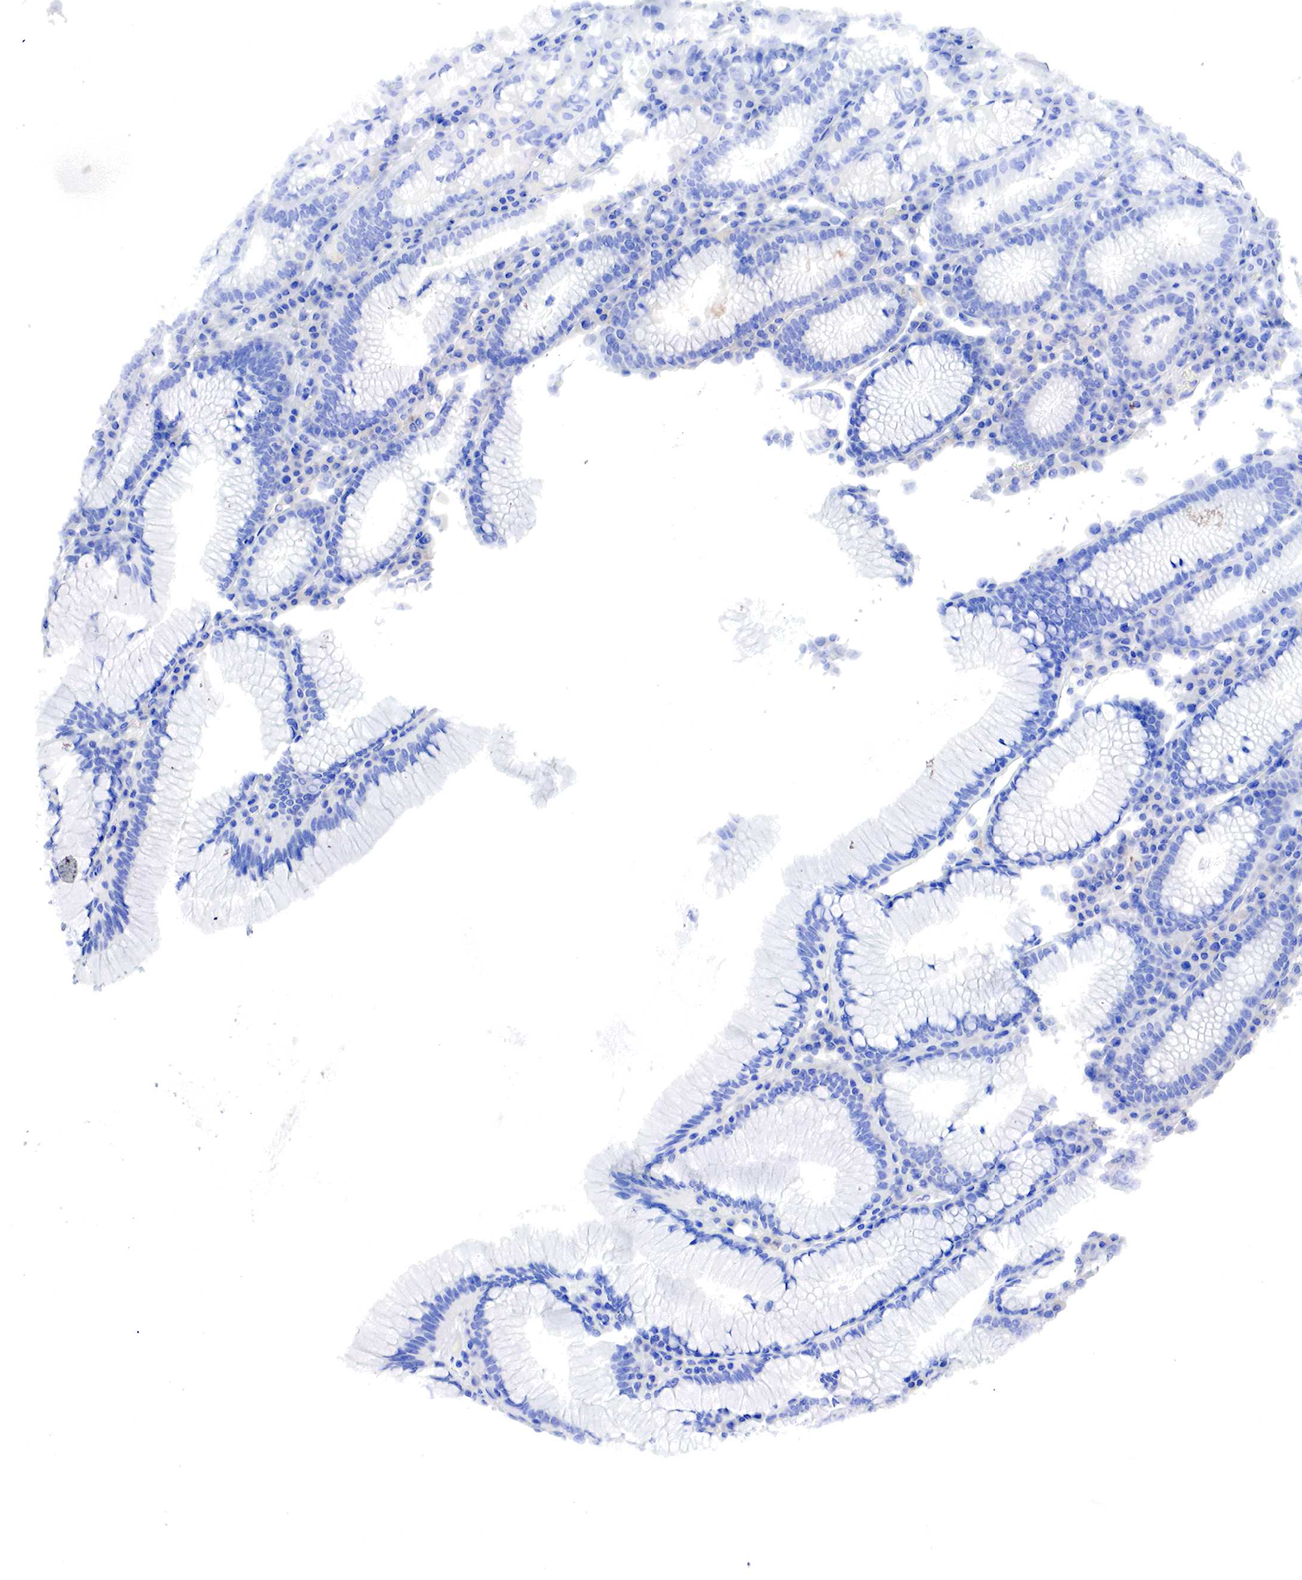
{"staining": {"intensity": "negative", "quantity": "none", "location": "none"}, "tissue": "stomach", "cell_type": "Glandular cells", "image_type": "normal", "snomed": [{"axis": "morphology", "description": "Normal tissue, NOS"}, {"axis": "topography", "description": "Stomach, lower"}], "caption": "Immunohistochemistry (IHC) of unremarkable stomach demonstrates no positivity in glandular cells. (Brightfield microscopy of DAB (3,3'-diaminobenzidine) immunohistochemistry (IHC) at high magnification).", "gene": "MSN", "patient": {"sex": "female", "age": 43}}